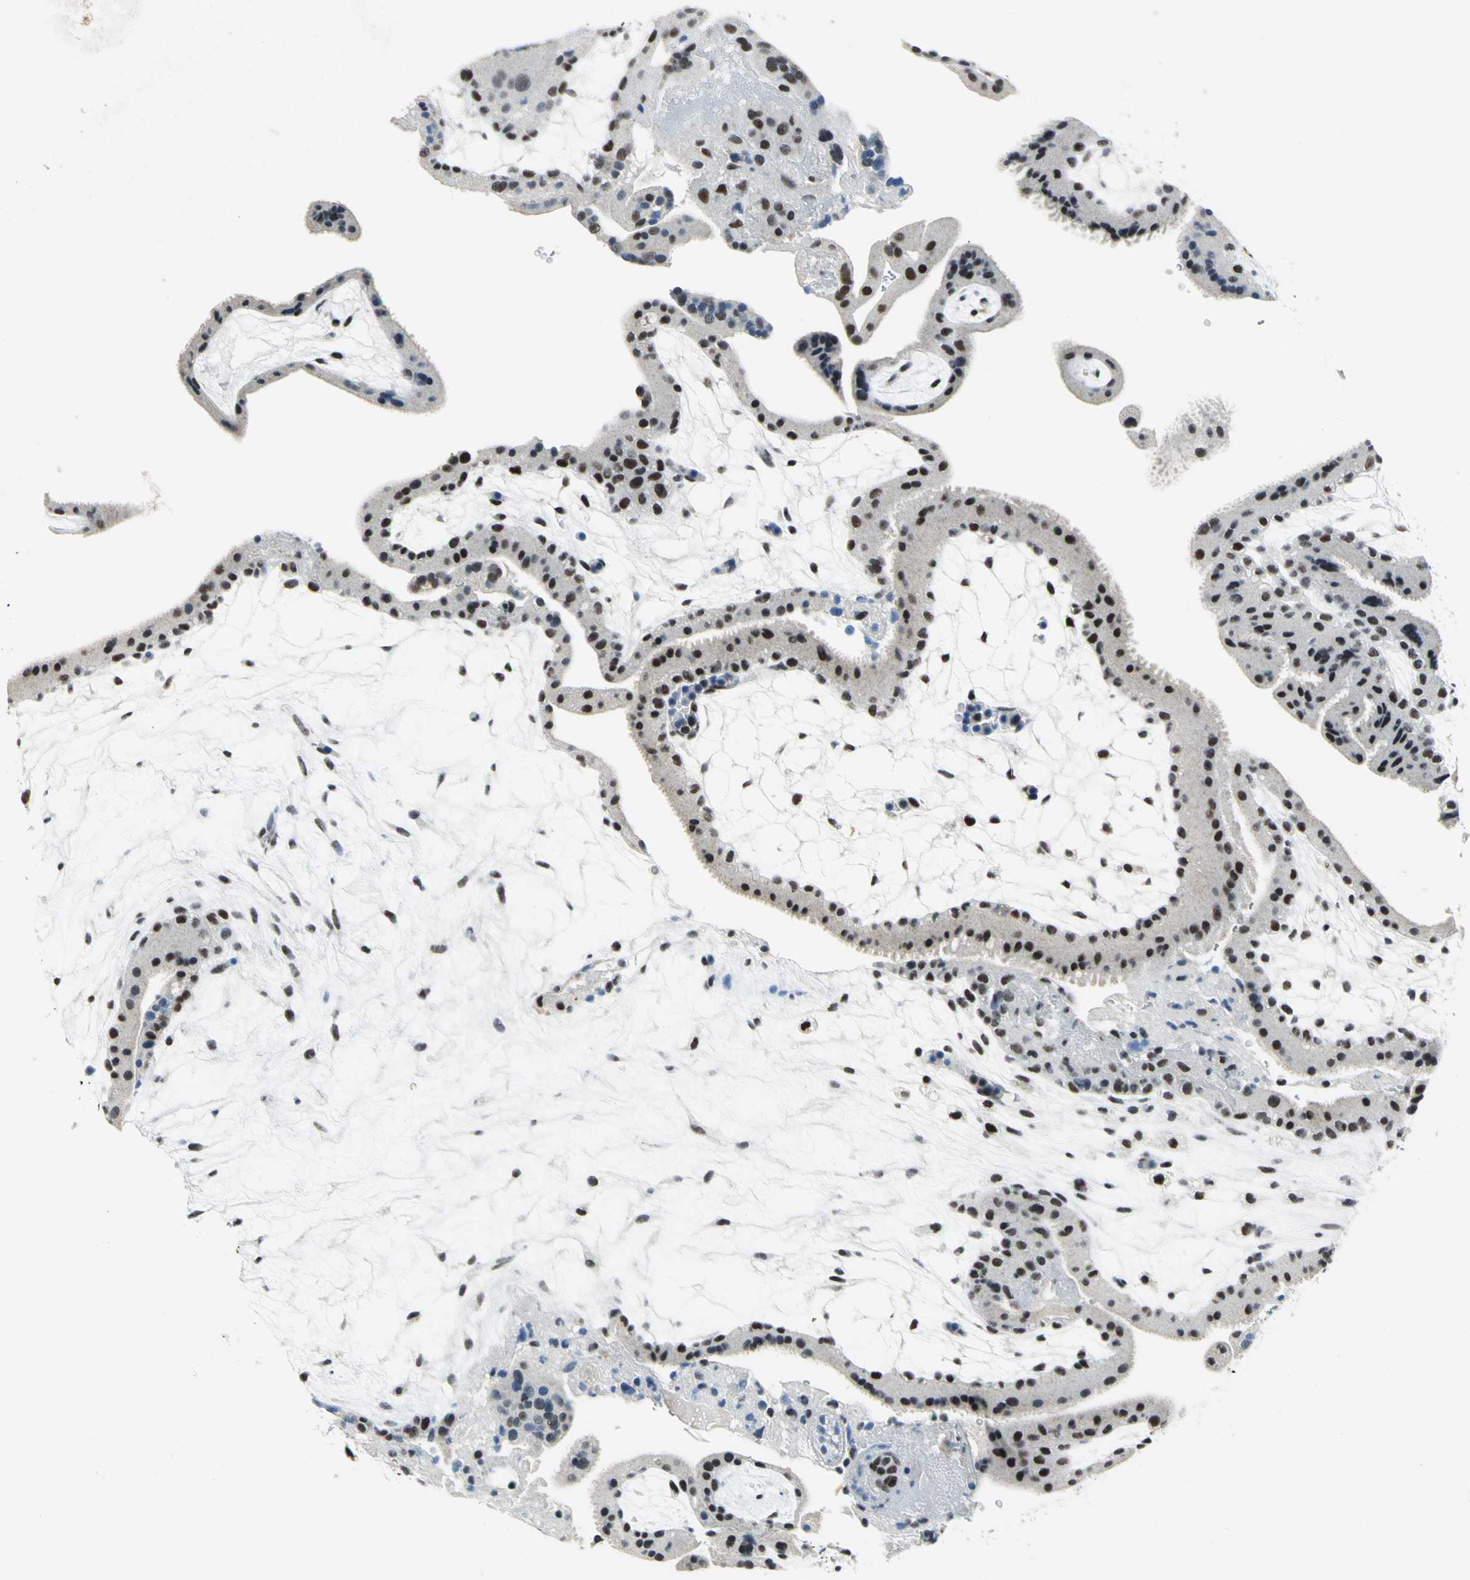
{"staining": {"intensity": "strong", "quantity": ">75%", "location": "nuclear"}, "tissue": "placenta", "cell_type": "Trophoblastic cells", "image_type": "normal", "snomed": [{"axis": "morphology", "description": "Normal tissue, NOS"}, {"axis": "topography", "description": "Placenta"}], "caption": "Immunohistochemistry photomicrograph of benign placenta stained for a protein (brown), which exhibits high levels of strong nuclear staining in approximately >75% of trophoblastic cells.", "gene": "RAD17", "patient": {"sex": "female", "age": 19}}